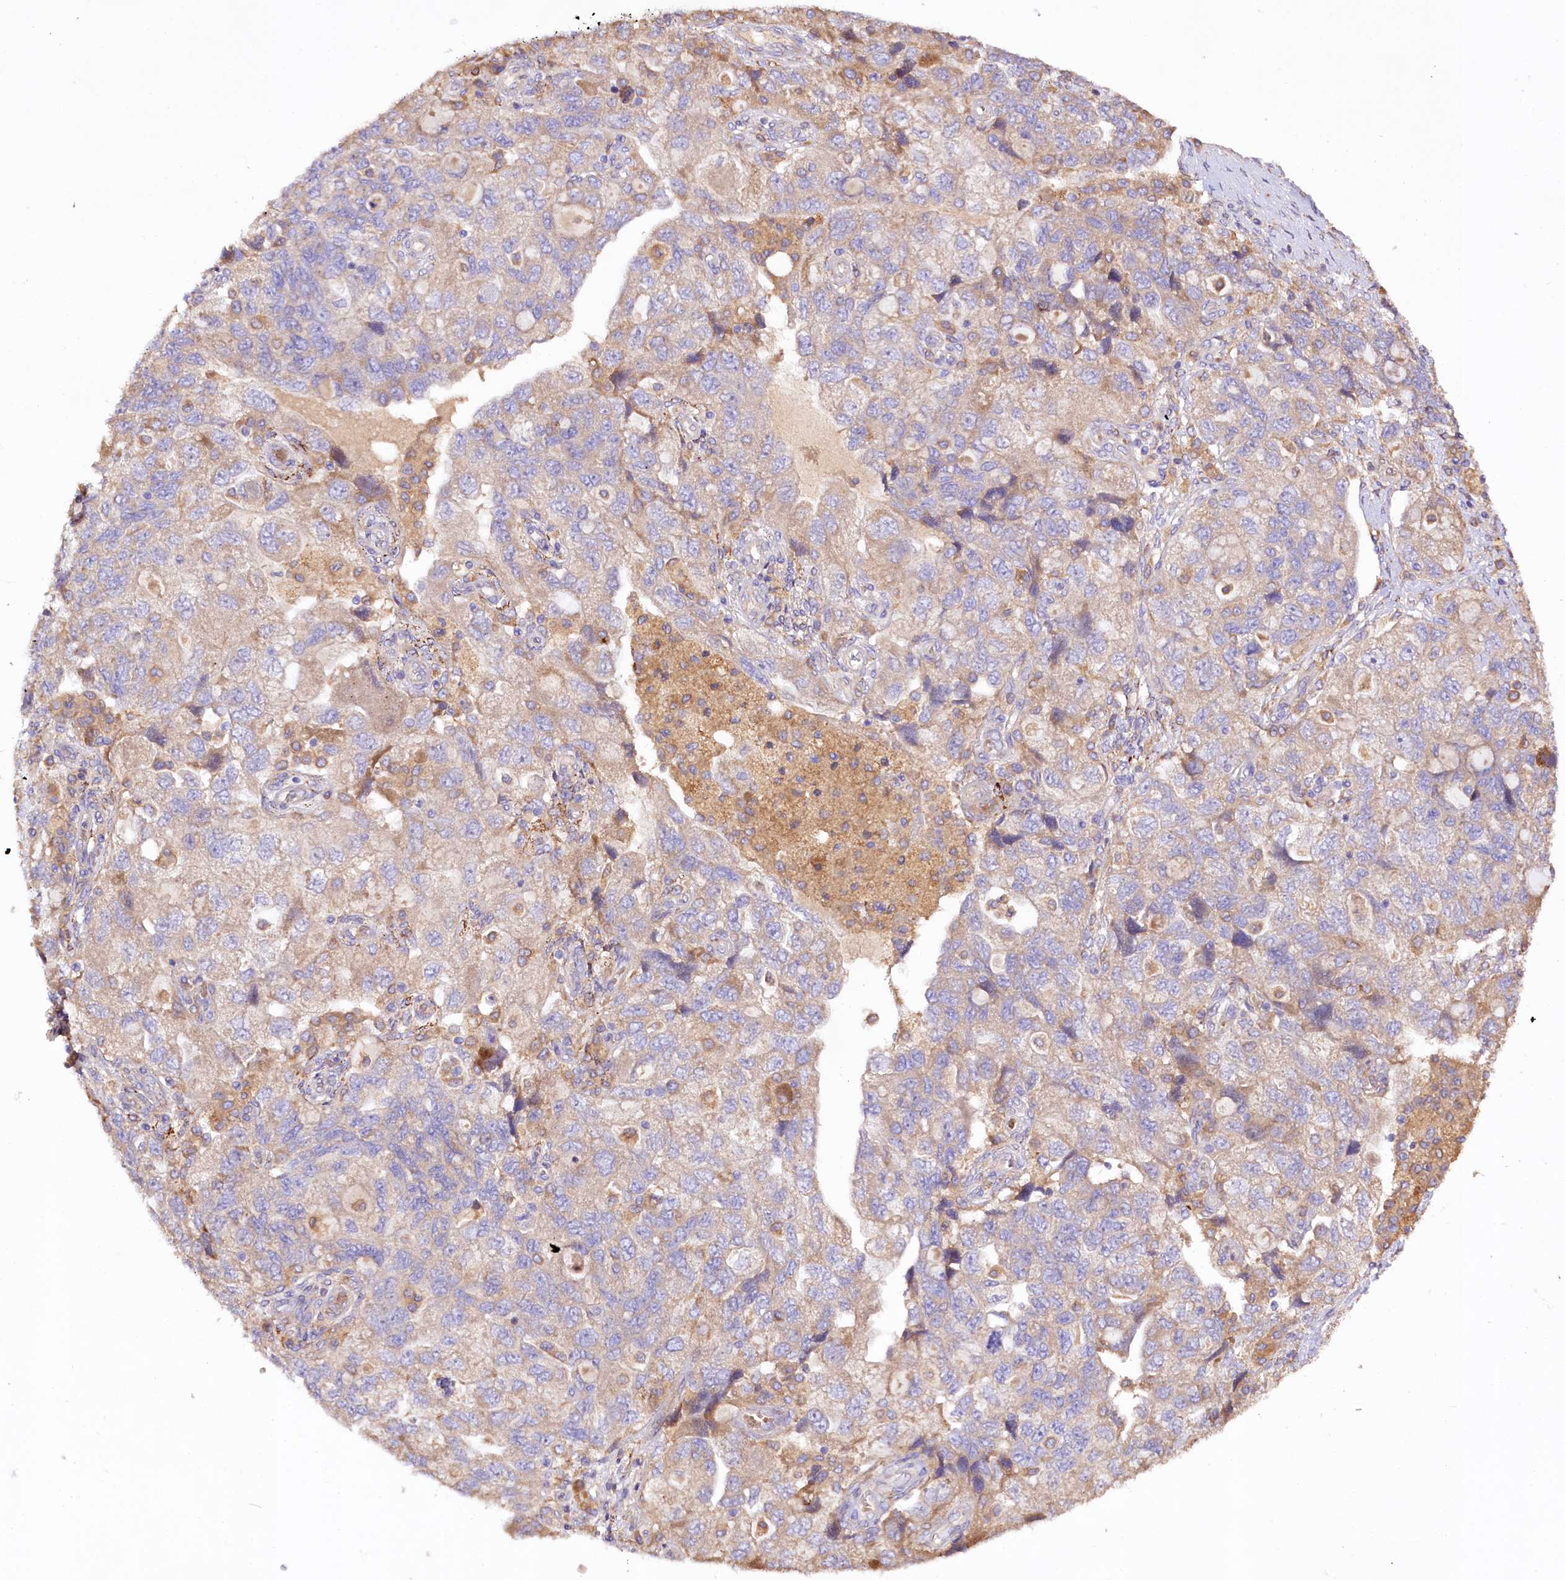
{"staining": {"intensity": "weak", "quantity": "25%-75%", "location": "cytoplasmic/membranous"}, "tissue": "ovarian cancer", "cell_type": "Tumor cells", "image_type": "cancer", "snomed": [{"axis": "morphology", "description": "Carcinoma, NOS"}, {"axis": "morphology", "description": "Cystadenocarcinoma, serous, NOS"}, {"axis": "topography", "description": "Ovary"}], "caption": "Immunohistochemical staining of ovarian cancer (carcinoma) shows low levels of weak cytoplasmic/membranous protein expression in about 25%-75% of tumor cells.", "gene": "DMXL2", "patient": {"sex": "female", "age": 69}}